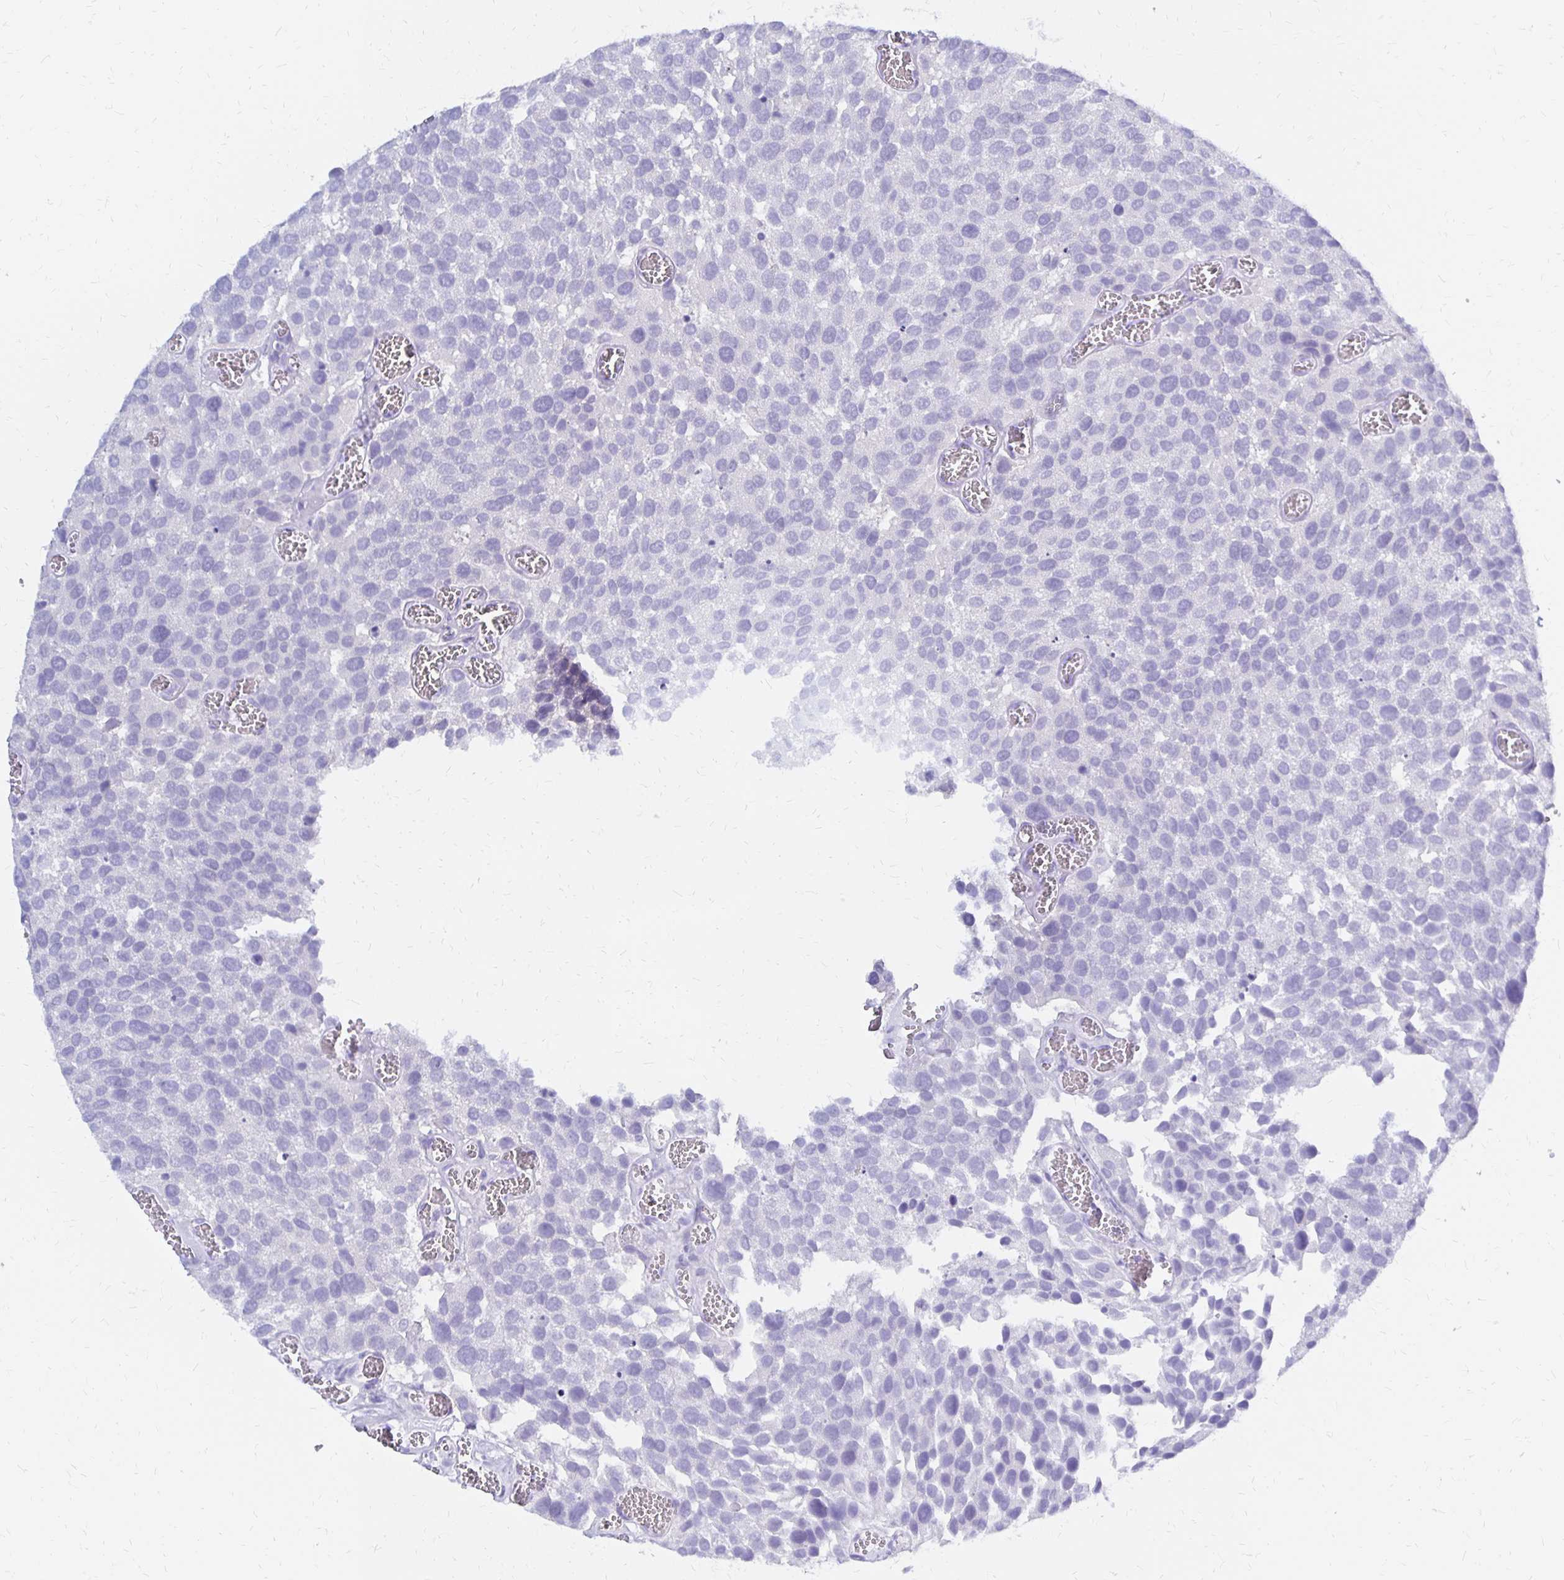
{"staining": {"intensity": "negative", "quantity": "none", "location": "none"}, "tissue": "urothelial cancer", "cell_type": "Tumor cells", "image_type": "cancer", "snomed": [{"axis": "morphology", "description": "Urothelial carcinoma, Low grade"}, {"axis": "topography", "description": "Urinary bladder"}], "caption": "IHC of urothelial cancer shows no staining in tumor cells.", "gene": "FNTB", "patient": {"sex": "female", "age": 69}}